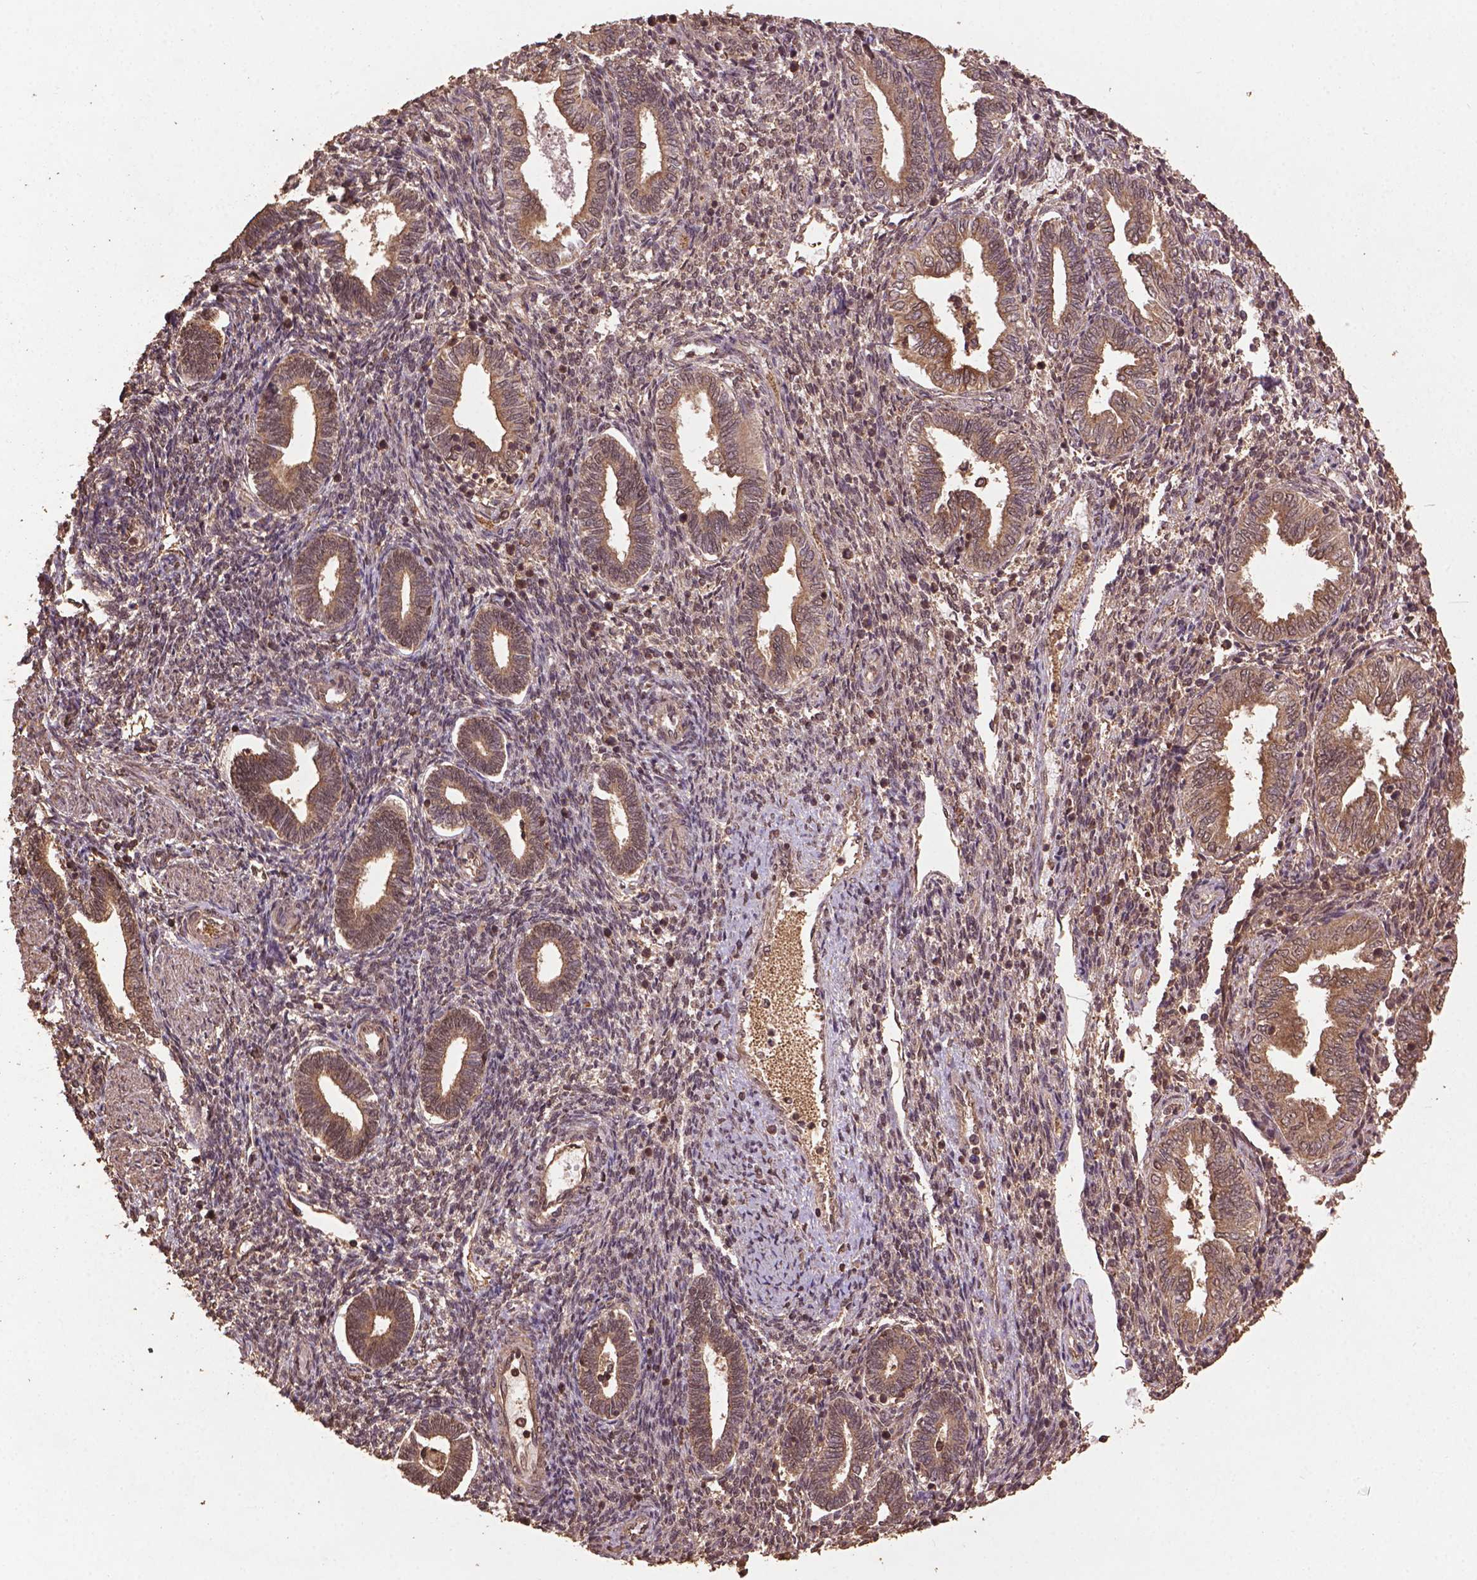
{"staining": {"intensity": "weak", "quantity": "25%-75%", "location": "cytoplasmic/membranous"}, "tissue": "endometrium", "cell_type": "Cells in endometrial stroma", "image_type": "normal", "snomed": [{"axis": "morphology", "description": "Normal tissue, NOS"}, {"axis": "topography", "description": "Endometrium"}], "caption": "A low amount of weak cytoplasmic/membranous expression is identified in about 25%-75% of cells in endometrial stroma in benign endometrium. The staining was performed using DAB to visualize the protein expression in brown, while the nuclei were stained in blue with hematoxylin (Magnification: 20x).", "gene": "BABAM1", "patient": {"sex": "female", "age": 42}}